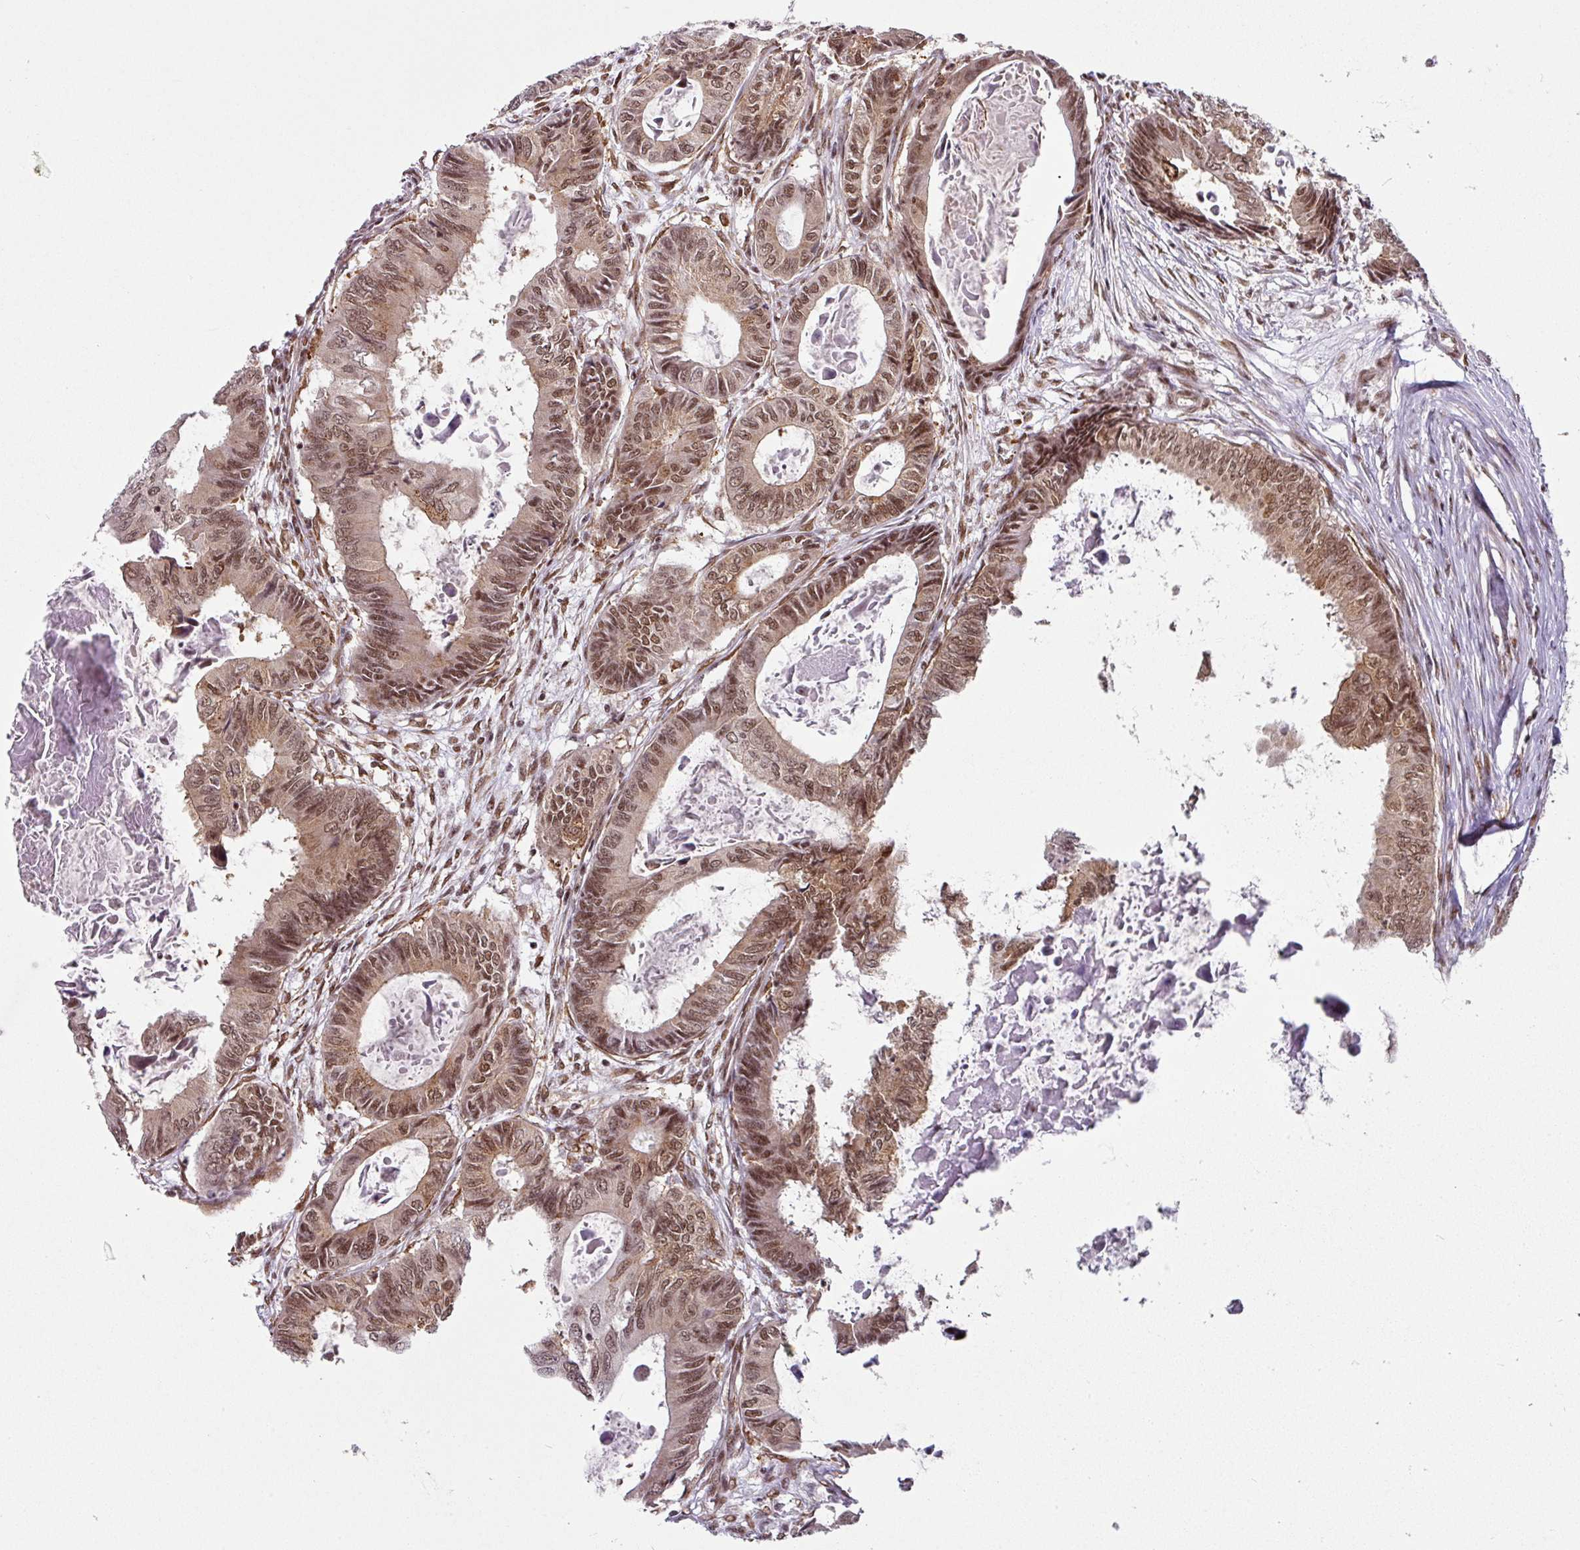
{"staining": {"intensity": "moderate", "quantity": ">75%", "location": "cytoplasmic/membranous,nuclear"}, "tissue": "colorectal cancer", "cell_type": "Tumor cells", "image_type": "cancer", "snomed": [{"axis": "morphology", "description": "Adenocarcinoma, NOS"}, {"axis": "topography", "description": "Colon"}], "caption": "An immunohistochemistry histopathology image of neoplastic tissue is shown. Protein staining in brown labels moderate cytoplasmic/membranous and nuclear positivity in colorectal cancer (adenocarcinoma) within tumor cells.", "gene": "NFYA", "patient": {"sex": "male", "age": 85}}